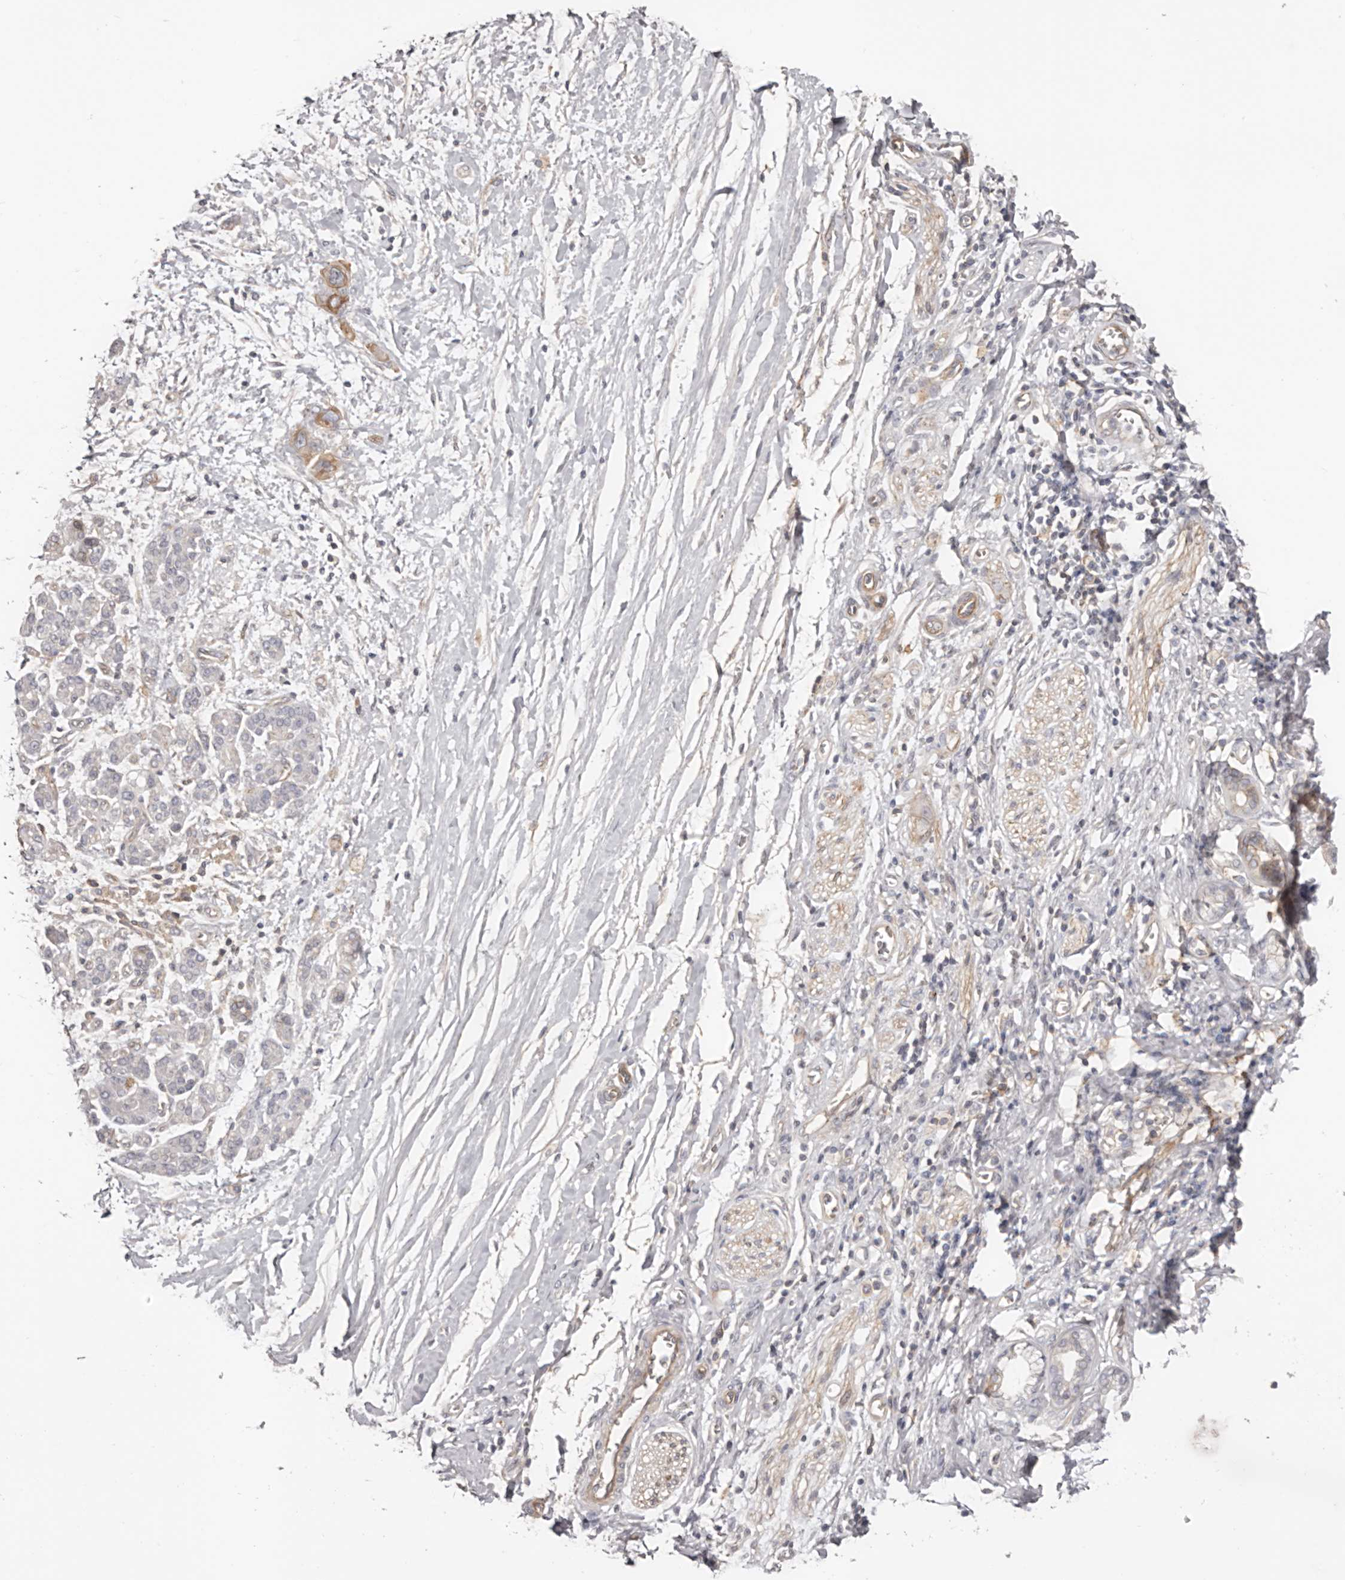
{"staining": {"intensity": "moderate", "quantity": "25%-75%", "location": "cytoplasmic/membranous"}, "tissue": "pancreatic cancer", "cell_type": "Tumor cells", "image_type": "cancer", "snomed": [{"axis": "morphology", "description": "Adenocarcinoma, NOS"}, {"axis": "topography", "description": "Pancreas"}], "caption": "Protein positivity by immunohistochemistry (IHC) displays moderate cytoplasmic/membranous expression in approximately 25%-75% of tumor cells in pancreatic cancer (adenocarcinoma). The staining is performed using DAB (3,3'-diaminobenzidine) brown chromogen to label protein expression. The nuclei are counter-stained blue using hematoxylin.", "gene": "DMRT2", "patient": {"sex": "female", "age": 72}}